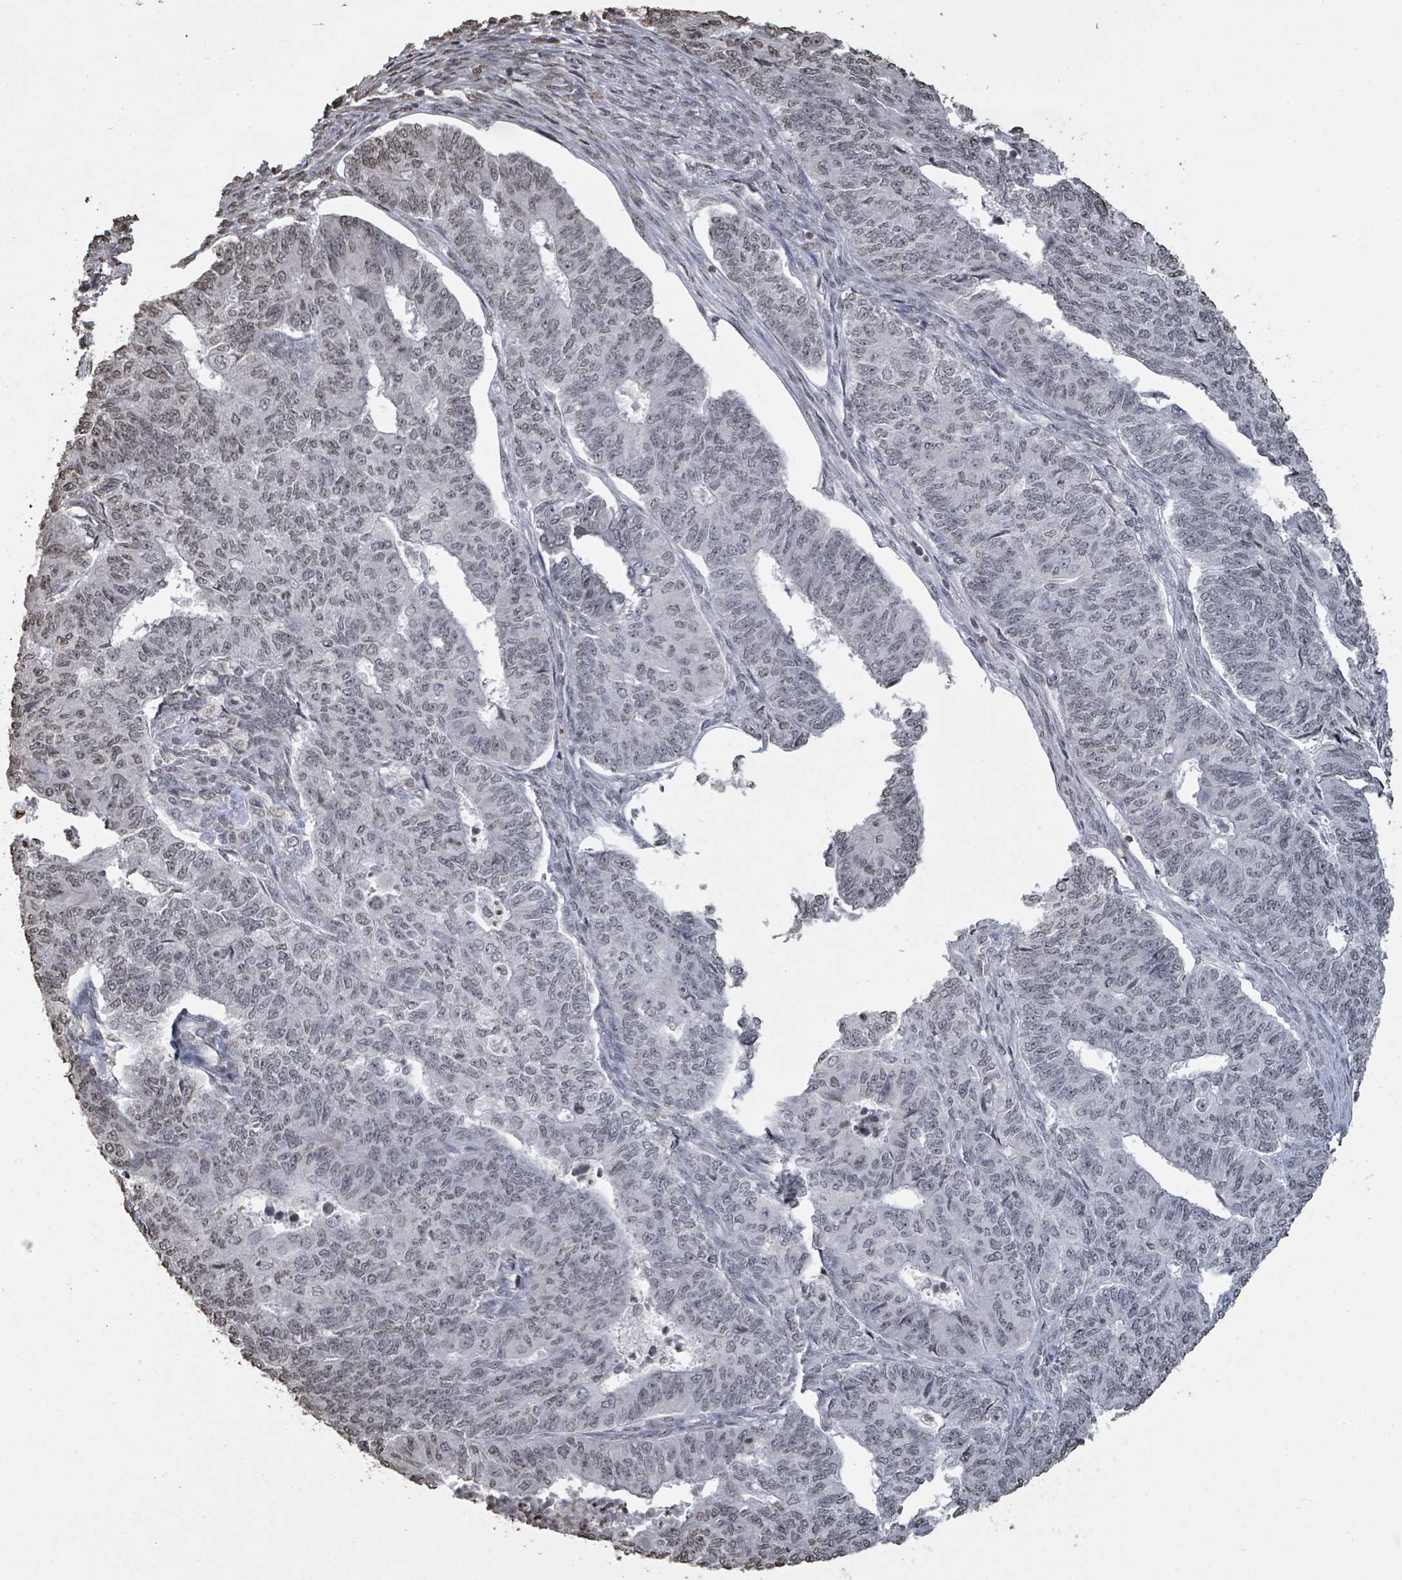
{"staining": {"intensity": "weak", "quantity": "<25%", "location": "nuclear"}, "tissue": "endometrial cancer", "cell_type": "Tumor cells", "image_type": "cancer", "snomed": [{"axis": "morphology", "description": "Adenocarcinoma, NOS"}, {"axis": "topography", "description": "Endometrium"}], "caption": "DAB immunohistochemical staining of human endometrial cancer (adenocarcinoma) reveals no significant positivity in tumor cells.", "gene": "MRPS12", "patient": {"sex": "female", "age": 32}}